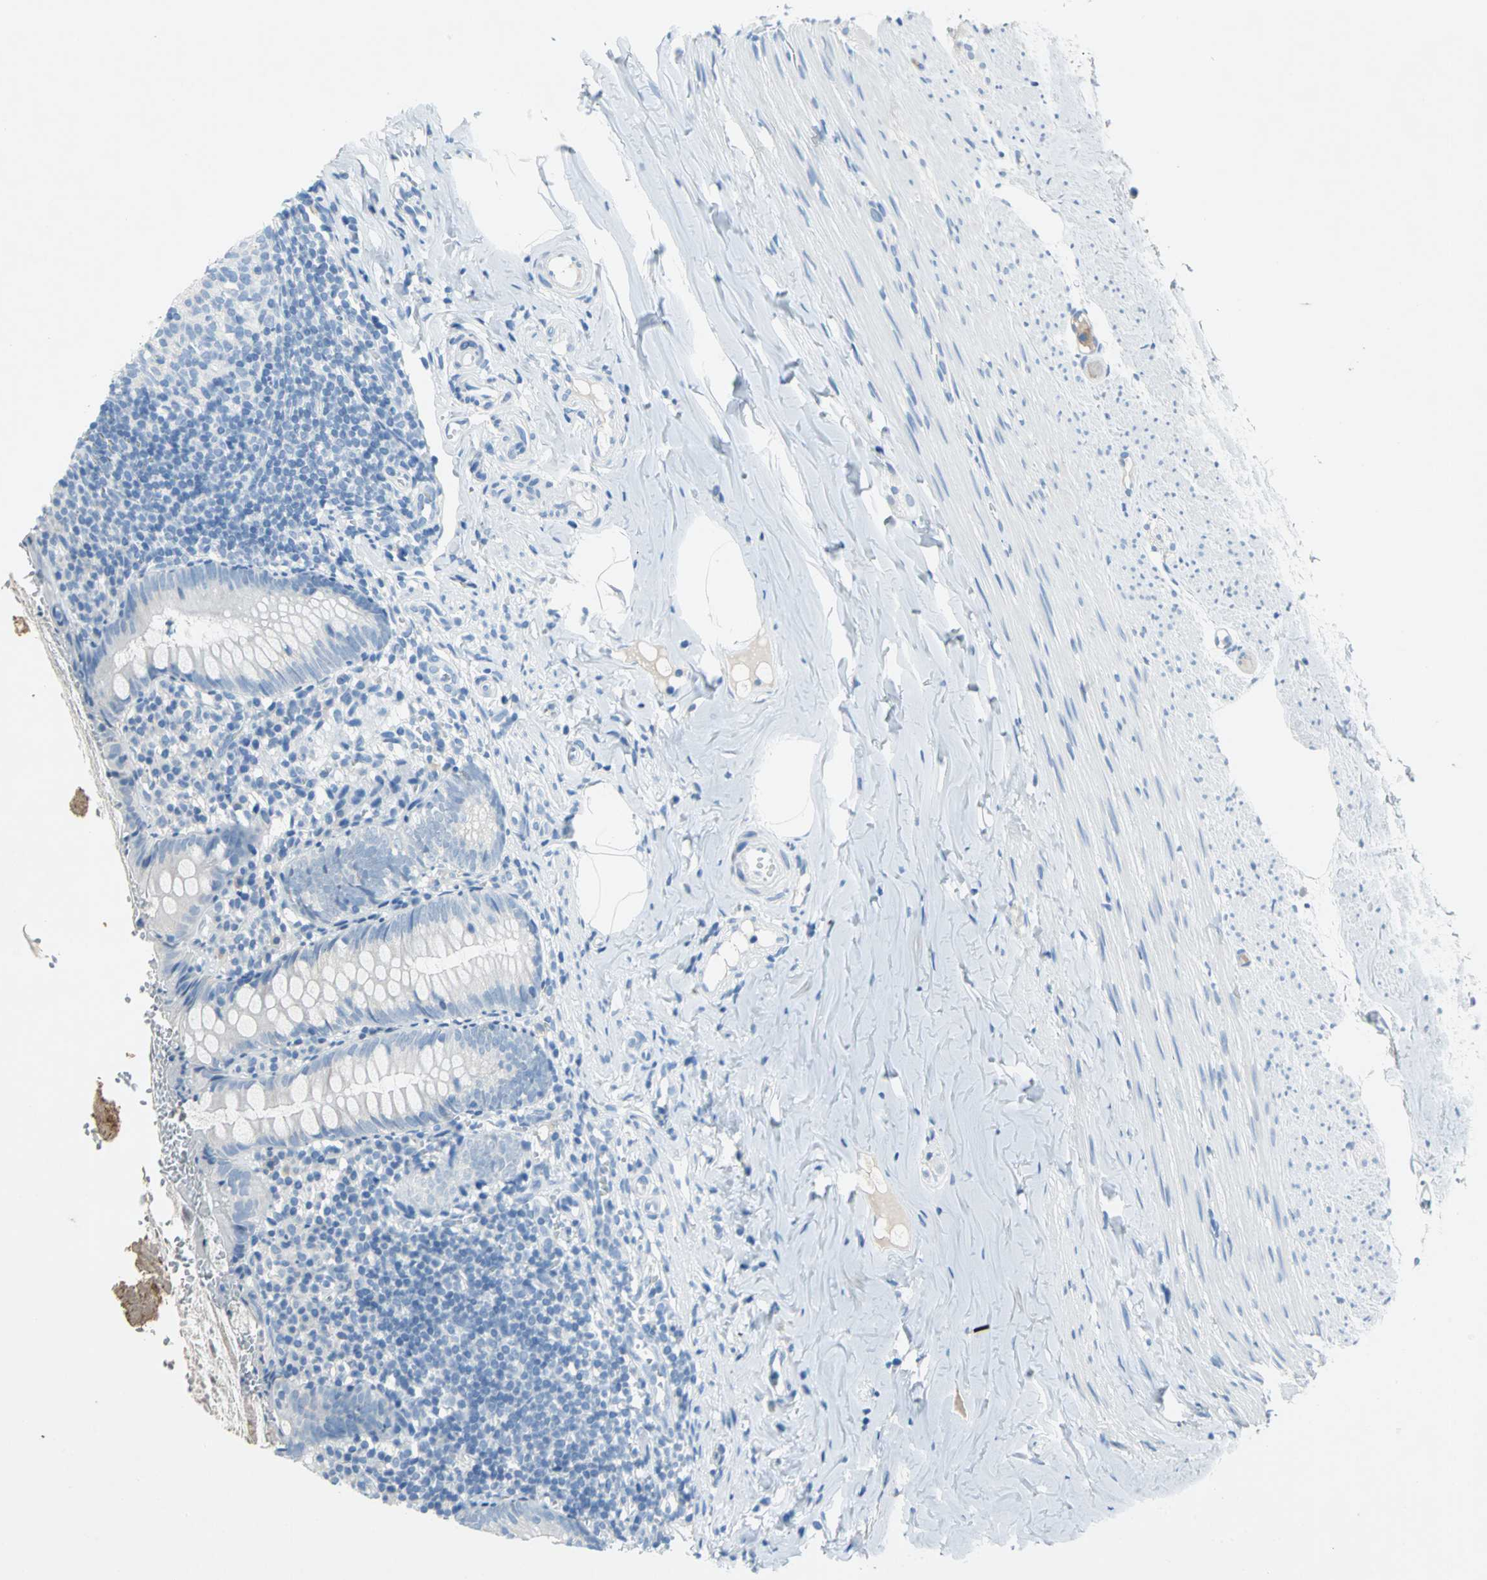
{"staining": {"intensity": "weak", "quantity": "<25%", "location": "cytoplasmic/membranous"}, "tissue": "appendix", "cell_type": "Glandular cells", "image_type": "normal", "snomed": [{"axis": "morphology", "description": "Normal tissue, NOS"}, {"axis": "topography", "description": "Appendix"}], "caption": "Appendix stained for a protein using IHC demonstrates no staining glandular cells.", "gene": "PKLR", "patient": {"sex": "female", "age": 10}}